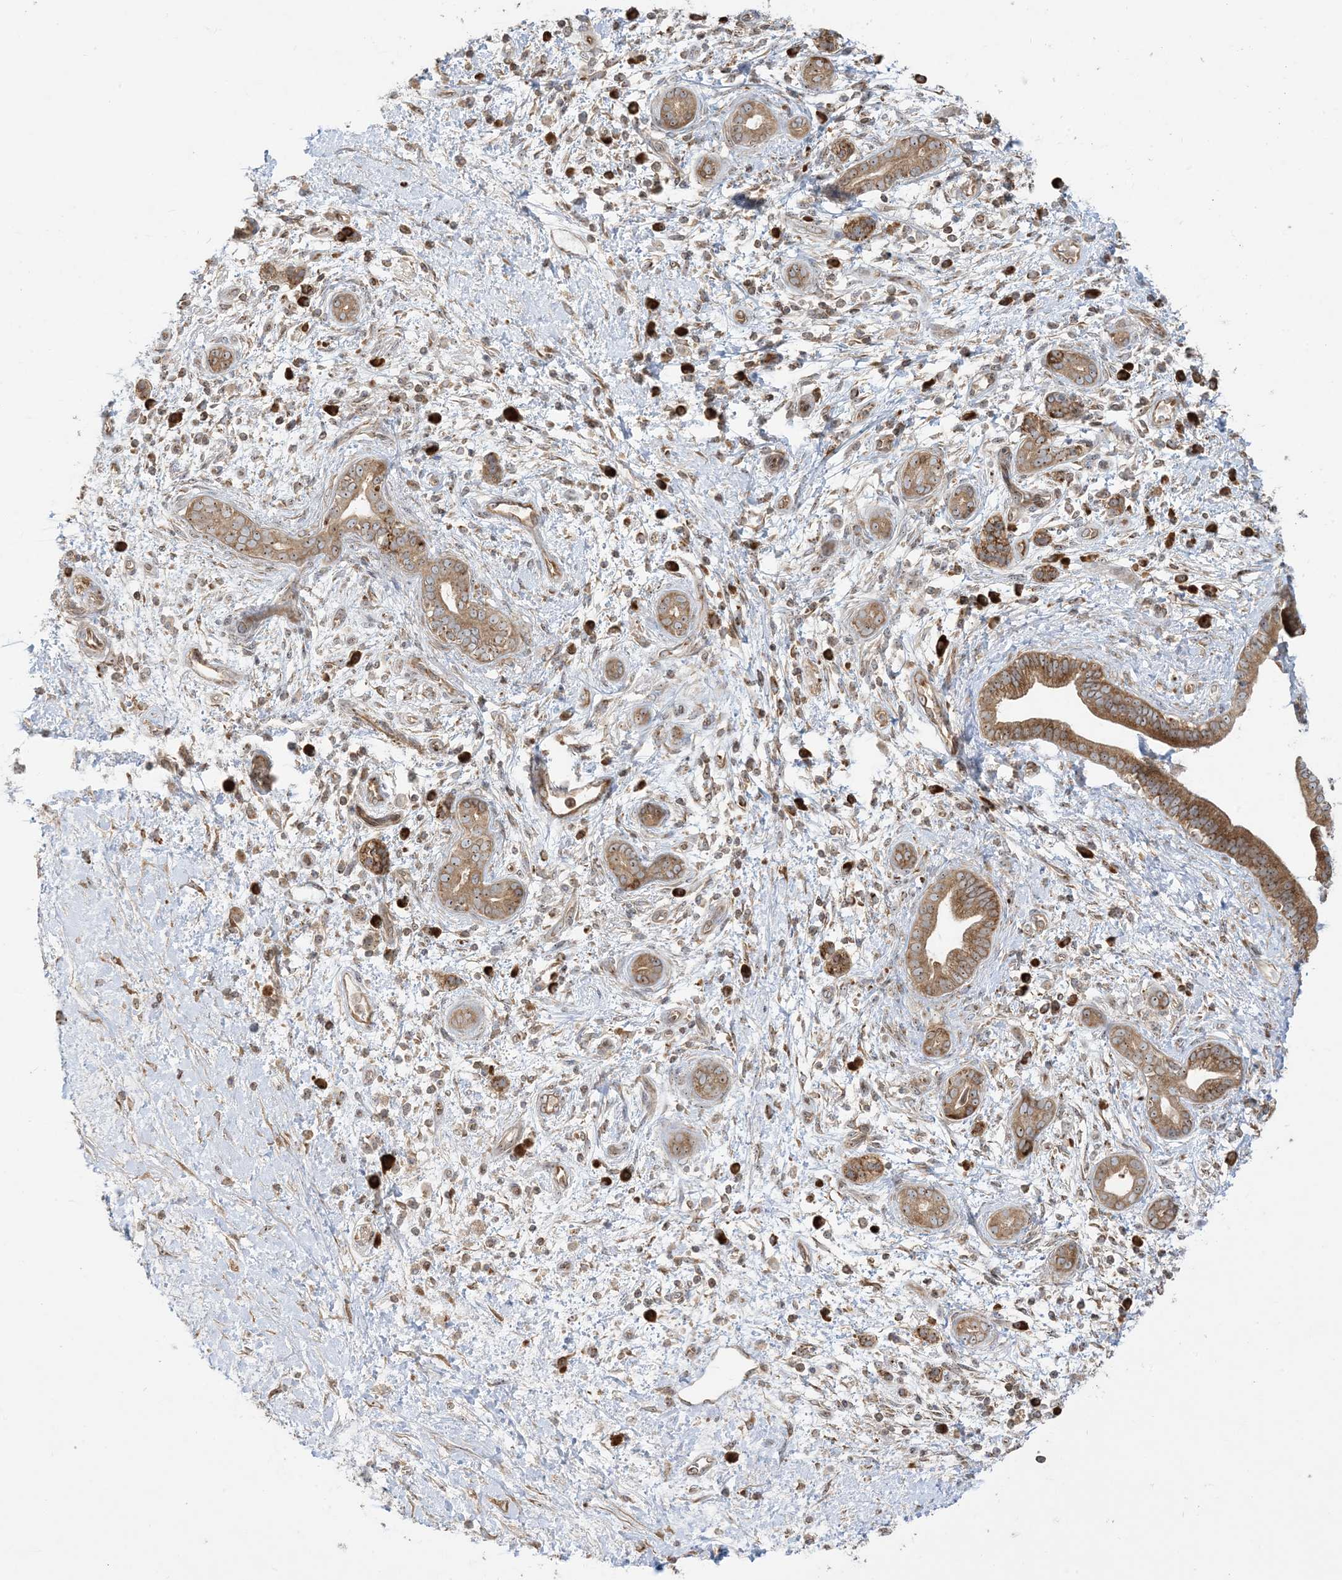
{"staining": {"intensity": "moderate", "quantity": ">75%", "location": "cytoplasmic/membranous,nuclear"}, "tissue": "pancreatic cancer", "cell_type": "Tumor cells", "image_type": "cancer", "snomed": [{"axis": "morphology", "description": "Adenocarcinoma, NOS"}, {"axis": "topography", "description": "Pancreas"}], "caption": "A histopathology image of adenocarcinoma (pancreatic) stained for a protein demonstrates moderate cytoplasmic/membranous and nuclear brown staining in tumor cells.", "gene": "SRP72", "patient": {"sex": "male", "age": 78}}